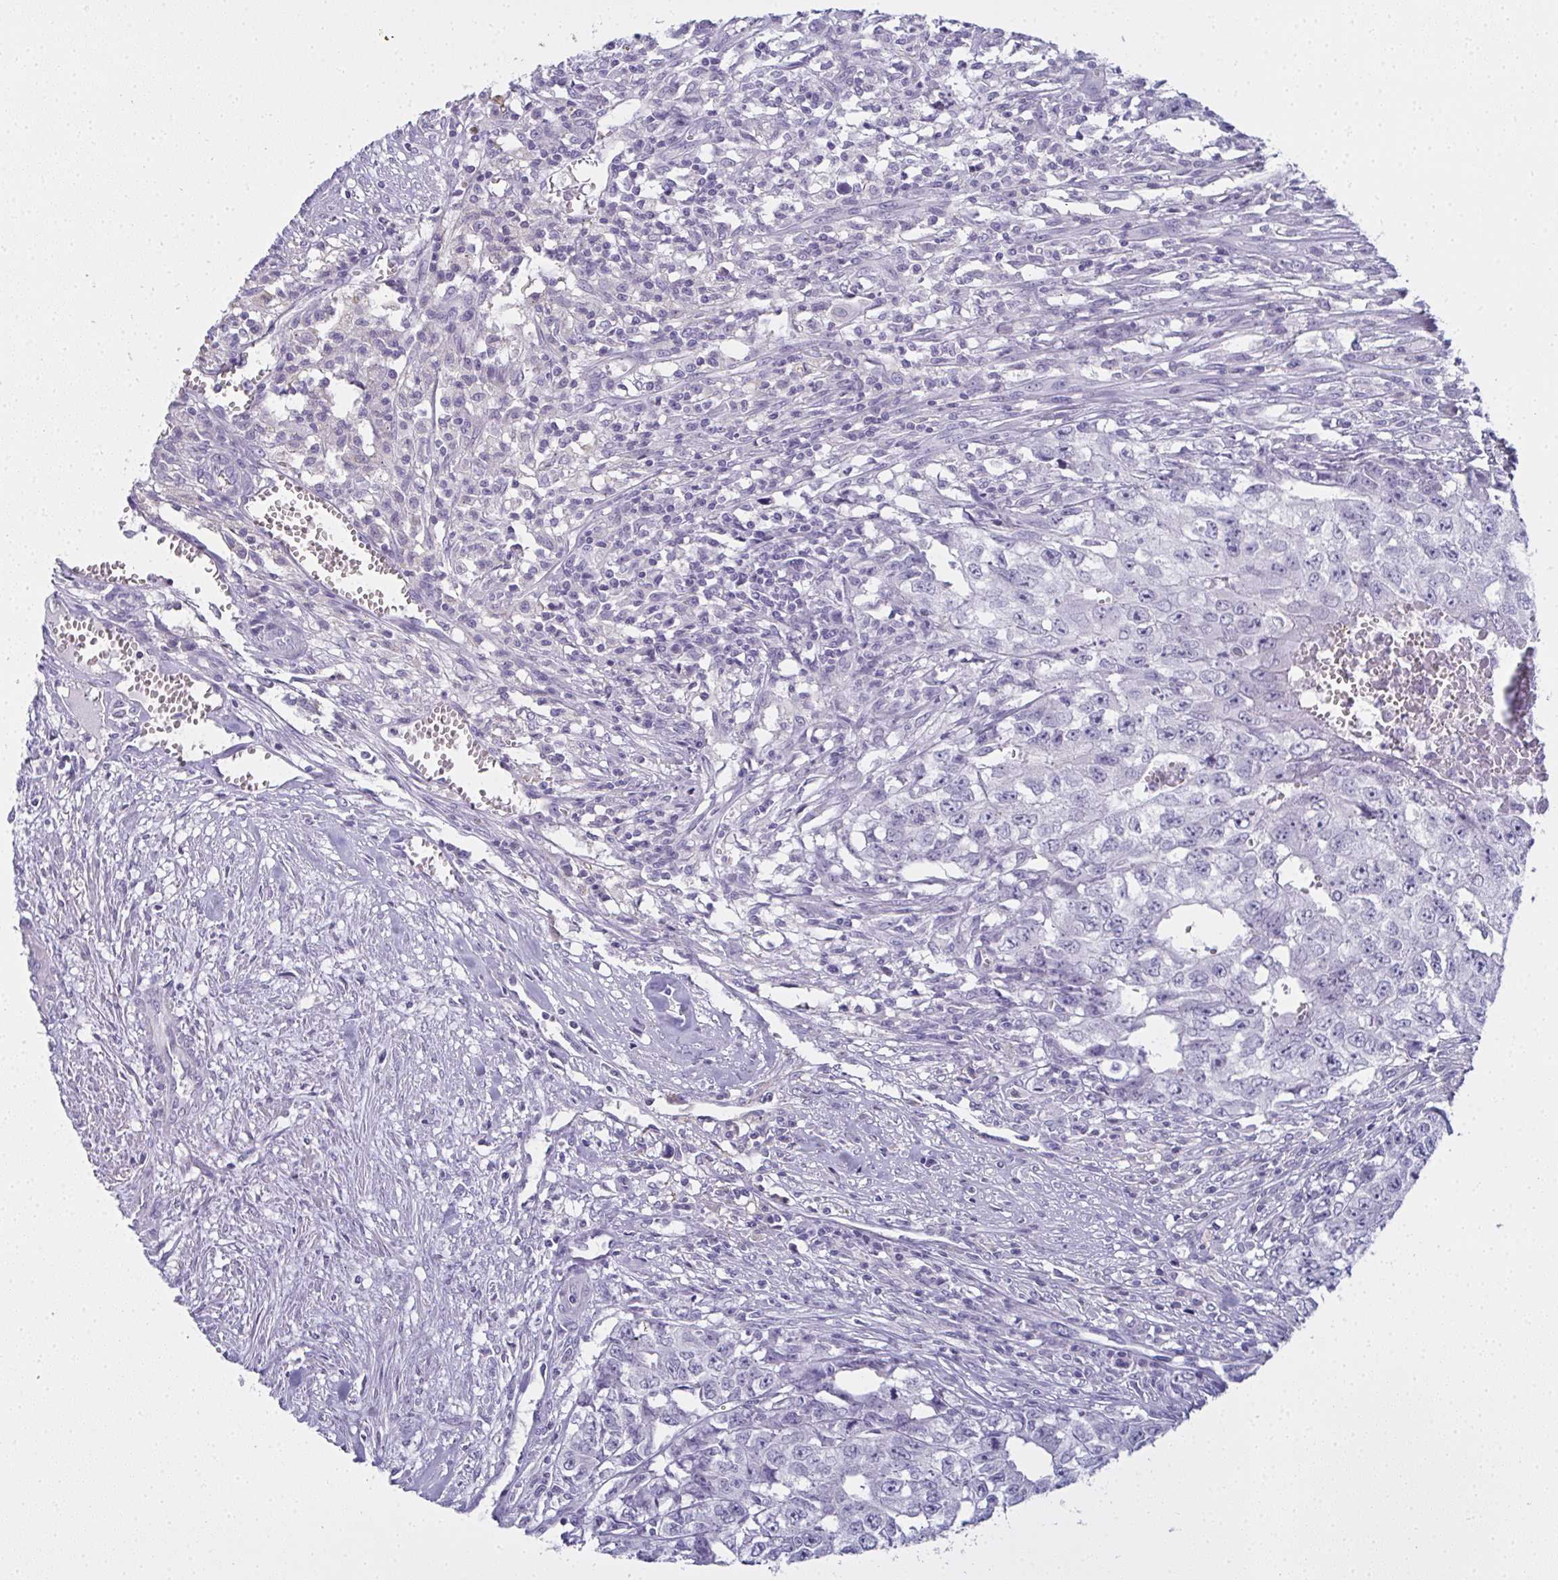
{"staining": {"intensity": "negative", "quantity": "none", "location": "none"}, "tissue": "testis cancer", "cell_type": "Tumor cells", "image_type": "cancer", "snomed": [{"axis": "morphology", "description": "Carcinoma, Embryonal, NOS"}, {"axis": "morphology", "description": "Teratoma, malignant, NOS"}, {"axis": "topography", "description": "Testis"}], "caption": "Testis cancer was stained to show a protein in brown. There is no significant expression in tumor cells.", "gene": "SLC36A2", "patient": {"sex": "male", "age": 24}}